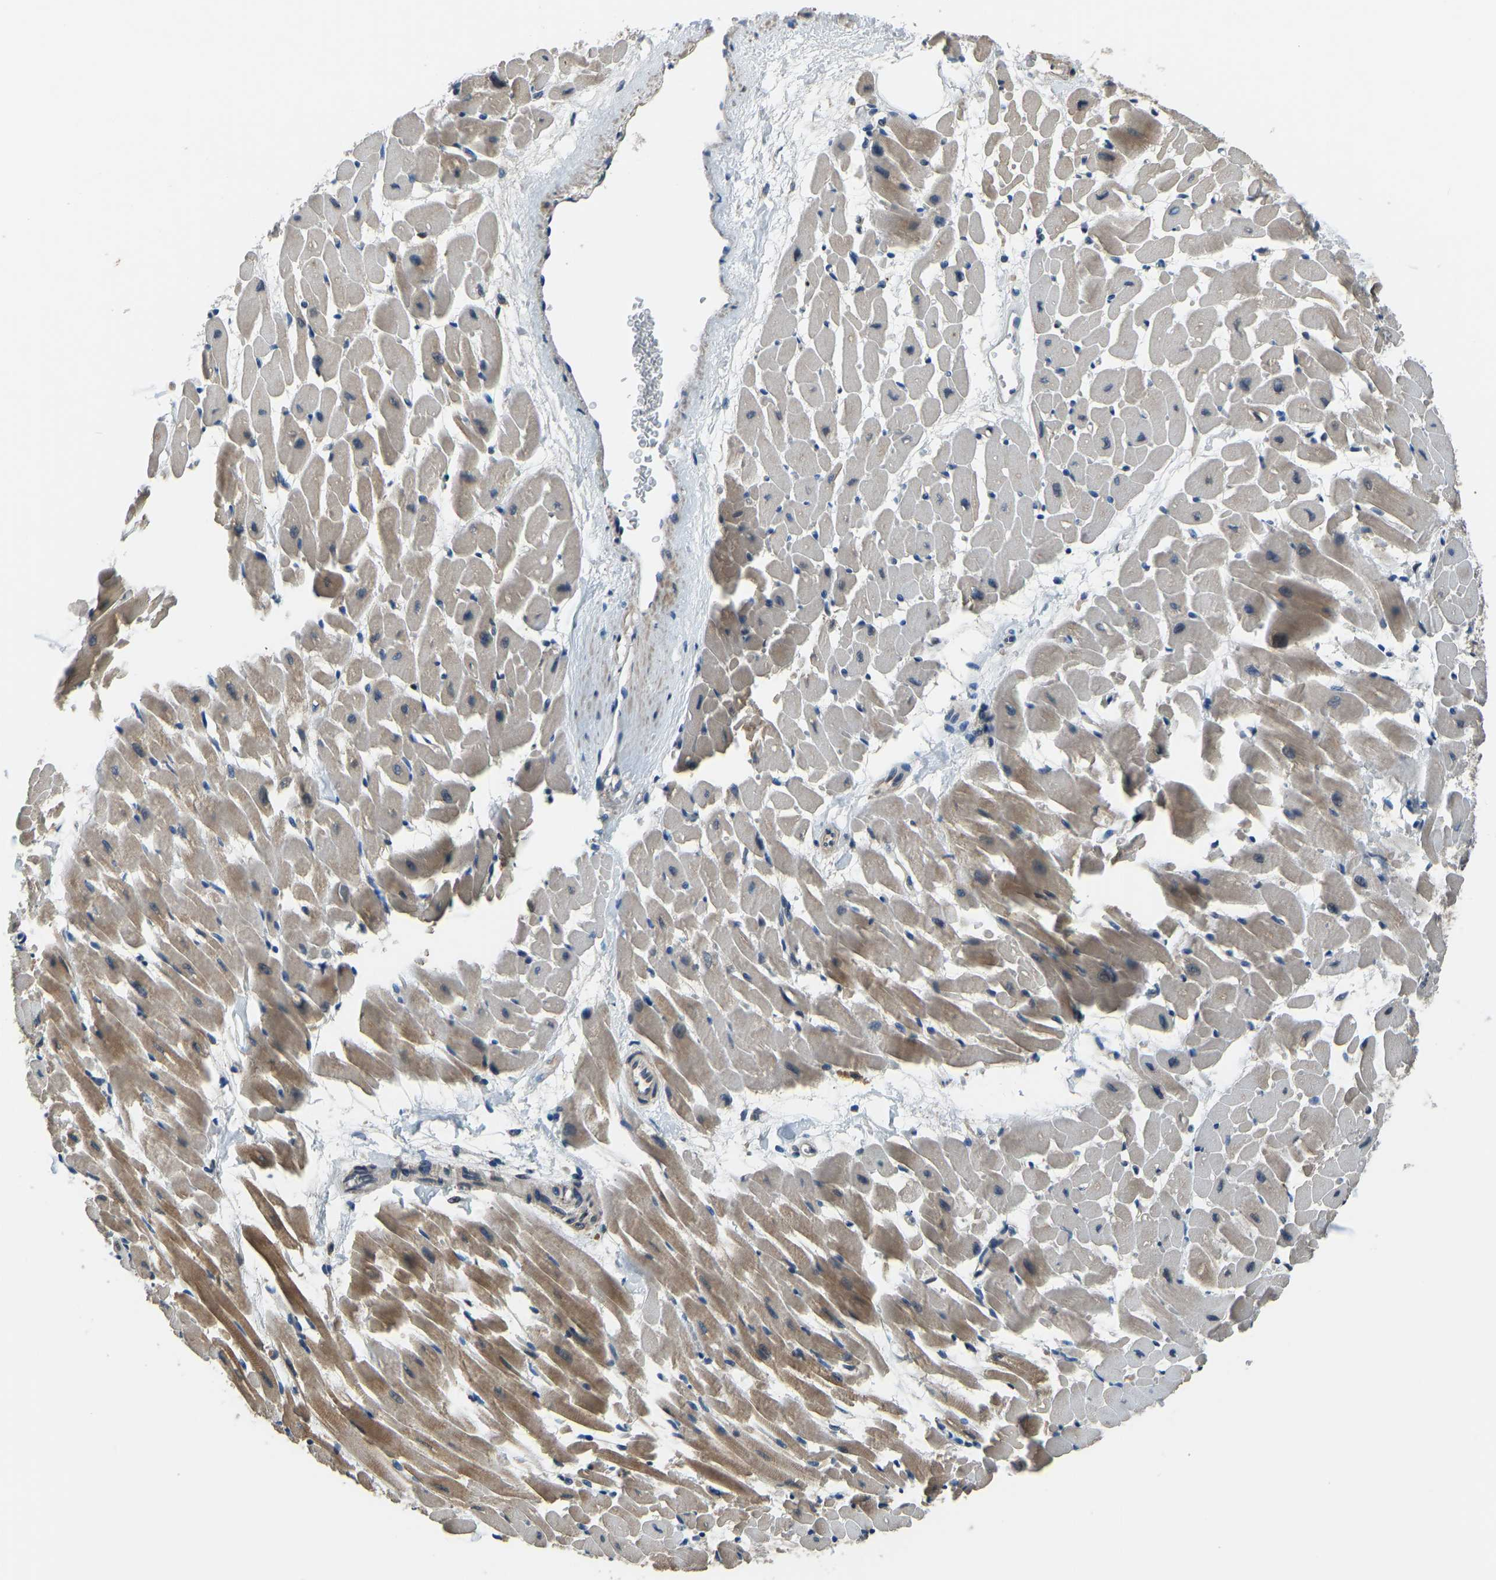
{"staining": {"intensity": "moderate", "quantity": "25%-75%", "location": "cytoplasmic/membranous"}, "tissue": "heart muscle", "cell_type": "Cardiomyocytes", "image_type": "normal", "snomed": [{"axis": "morphology", "description": "Normal tissue, NOS"}, {"axis": "topography", "description": "Heart"}], "caption": "The image displays staining of unremarkable heart muscle, revealing moderate cytoplasmic/membranous protein expression (brown color) within cardiomyocytes.", "gene": "FOS", "patient": {"sex": "male", "age": 45}}